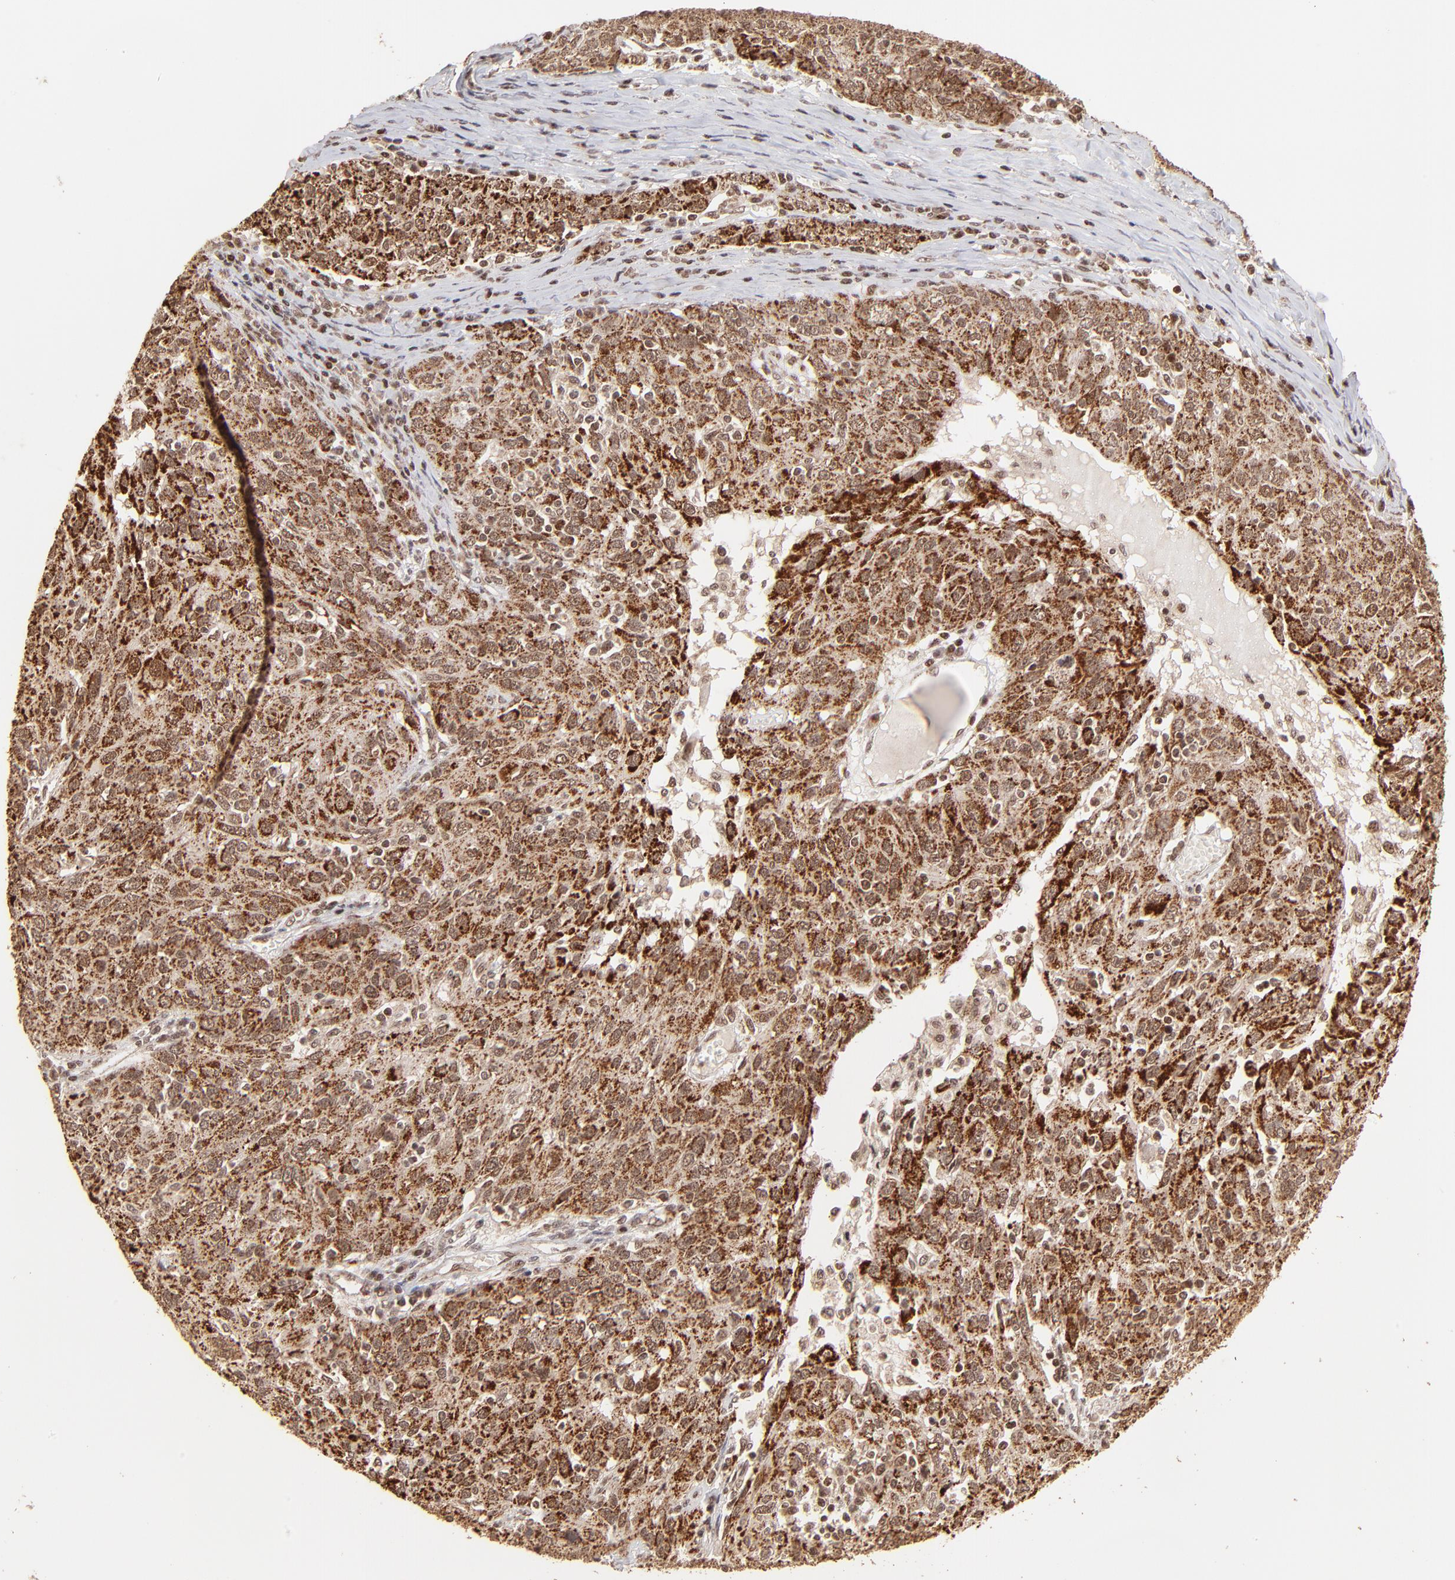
{"staining": {"intensity": "strong", "quantity": ">75%", "location": "cytoplasmic/membranous"}, "tissue": "ovarian cancer", "cell_type": "Tumor cells", "image_type": "cancer", "snomed": [{"axis": "morphology", "description": "Carcinoma, endometroid"}, {"axis": "topography", "description": "Ovary"}], "caption": "Tumor cells exhibit strong cytoplasmic/membranous positivity in approximately >75% of cells in ovarian cancer (endometroid carcinoma).", "gene": "MED15", "patient": {"sex": "female", "age": 50}}